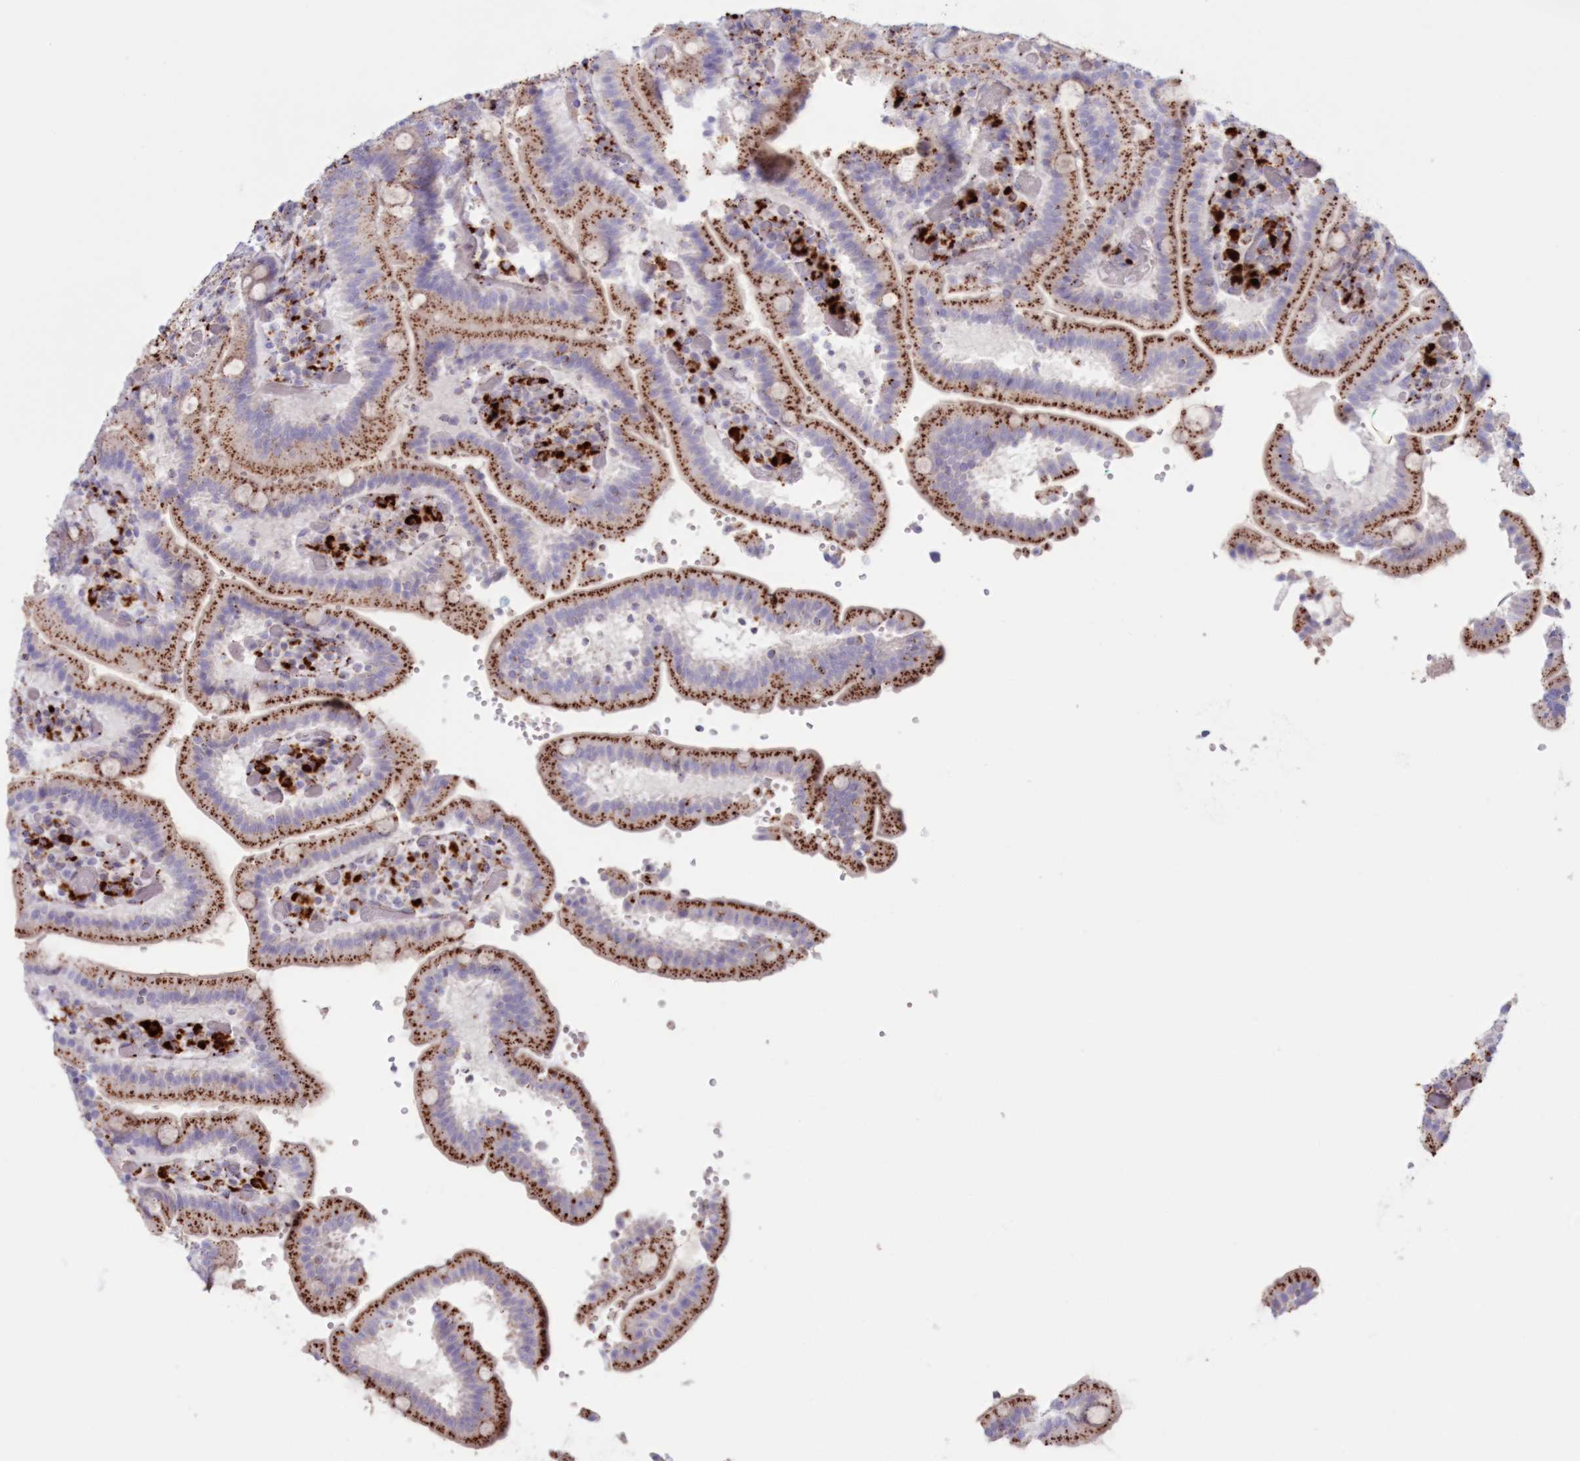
{"staining": {"intensity": "strong", "quantity": "25%-75%", "location": "cytoplasmic/membranous"}, "tissue": "duodenum", "cell_type": "Glandular cells", "image_type": "normal", "snomed": [{"axis": "morphology", "description": "Normal tissue, NOS"}, {"axis": "topography", "description": "Duodenum"}], "caption": "An immunohistochemistry micrograph of normal tissue is shown. Protein staining in brown labels strong cytoplasmic/membranous positivity in duodenum within glandular cells.", "gene": "TPP1", "patient": {"sex": "female", "age": 62}}